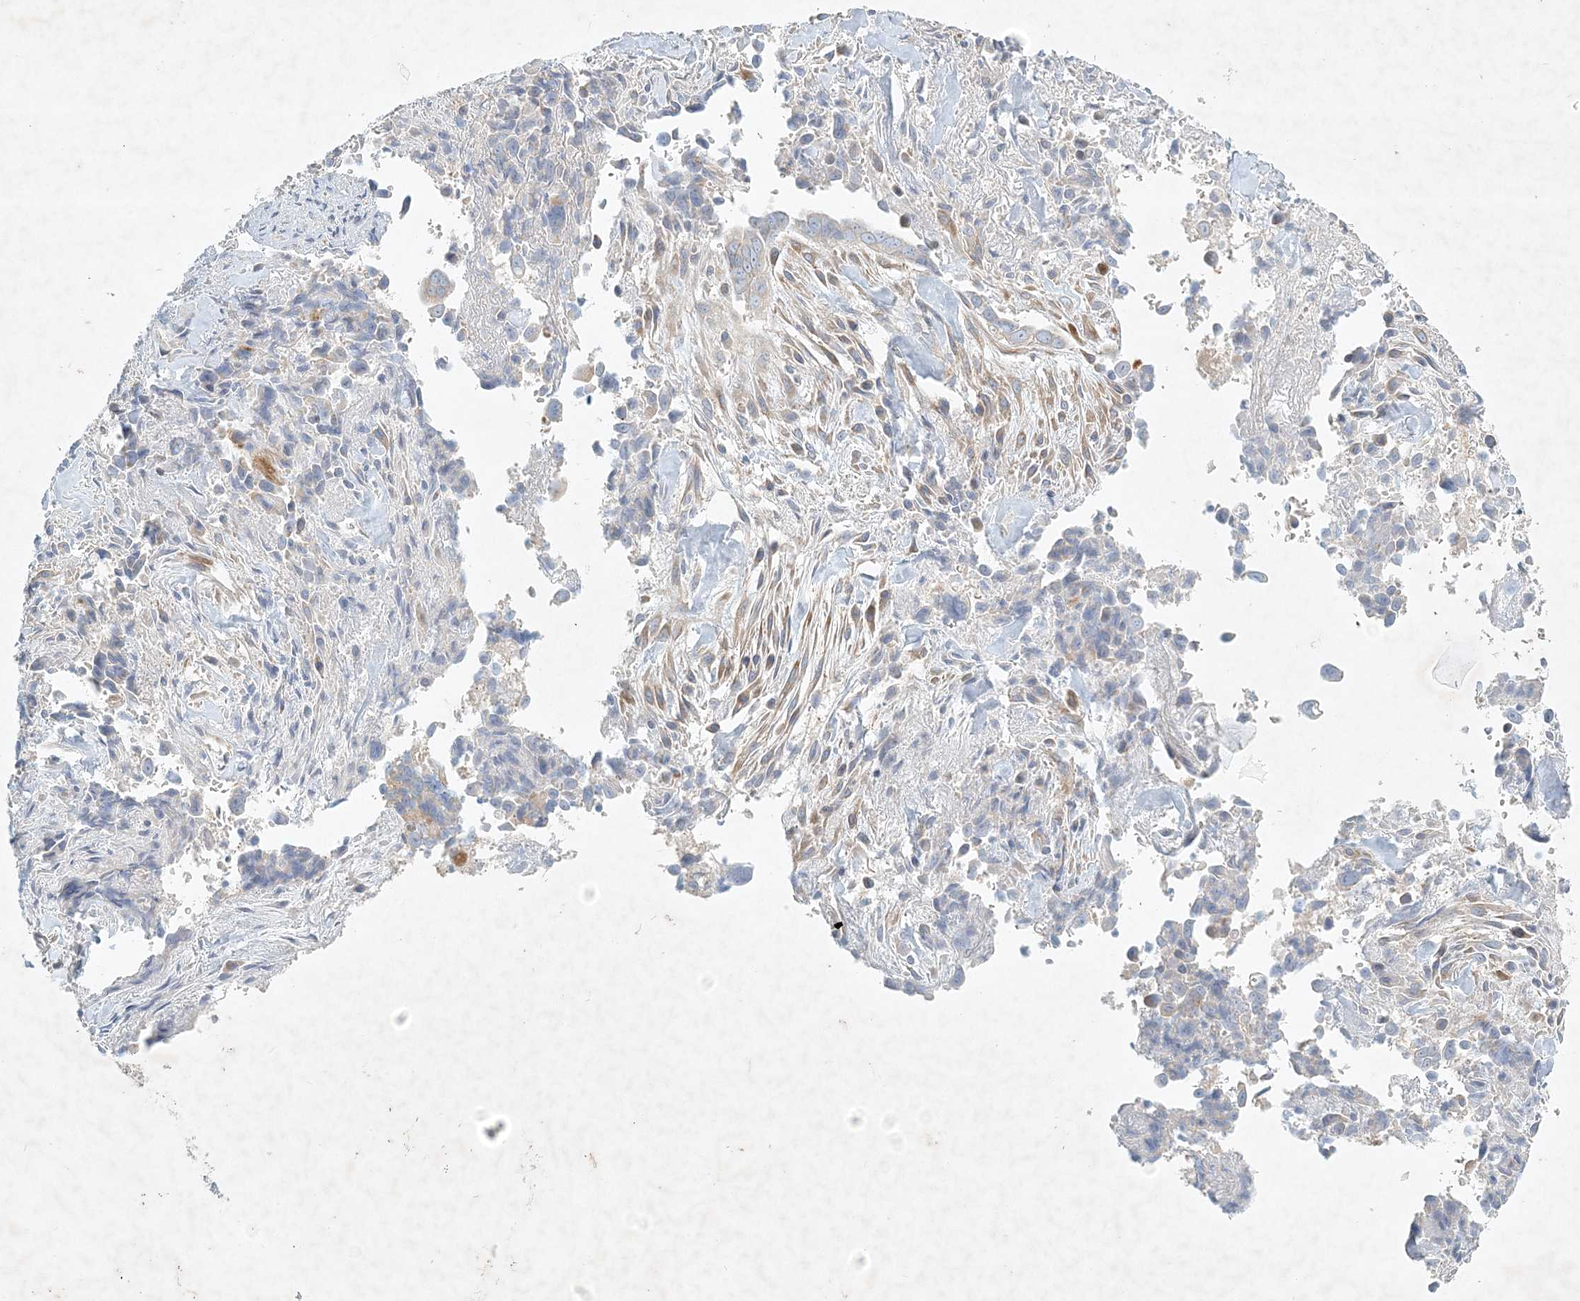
{"staining": {"intensity": "moderate", "quantity": "<25%", "location": "cytoplasmic/membranous"}, "tissue": "liver cancer", "cell_type": "Tumor cells", "image_type": "cancer", "snomed": [{"axis": "morphology", "description": "Cholangiocarcinoma"}, {"axis": "topography", "description": "Liver"}], "caption": "Human liver cancer stained for a protein (brown) shows moderate cytoplasmic/membranous positive expression in about <25% of tumor cells.", "gene": "STK11IP", "patient": {"sex": "female", "age": 79}}